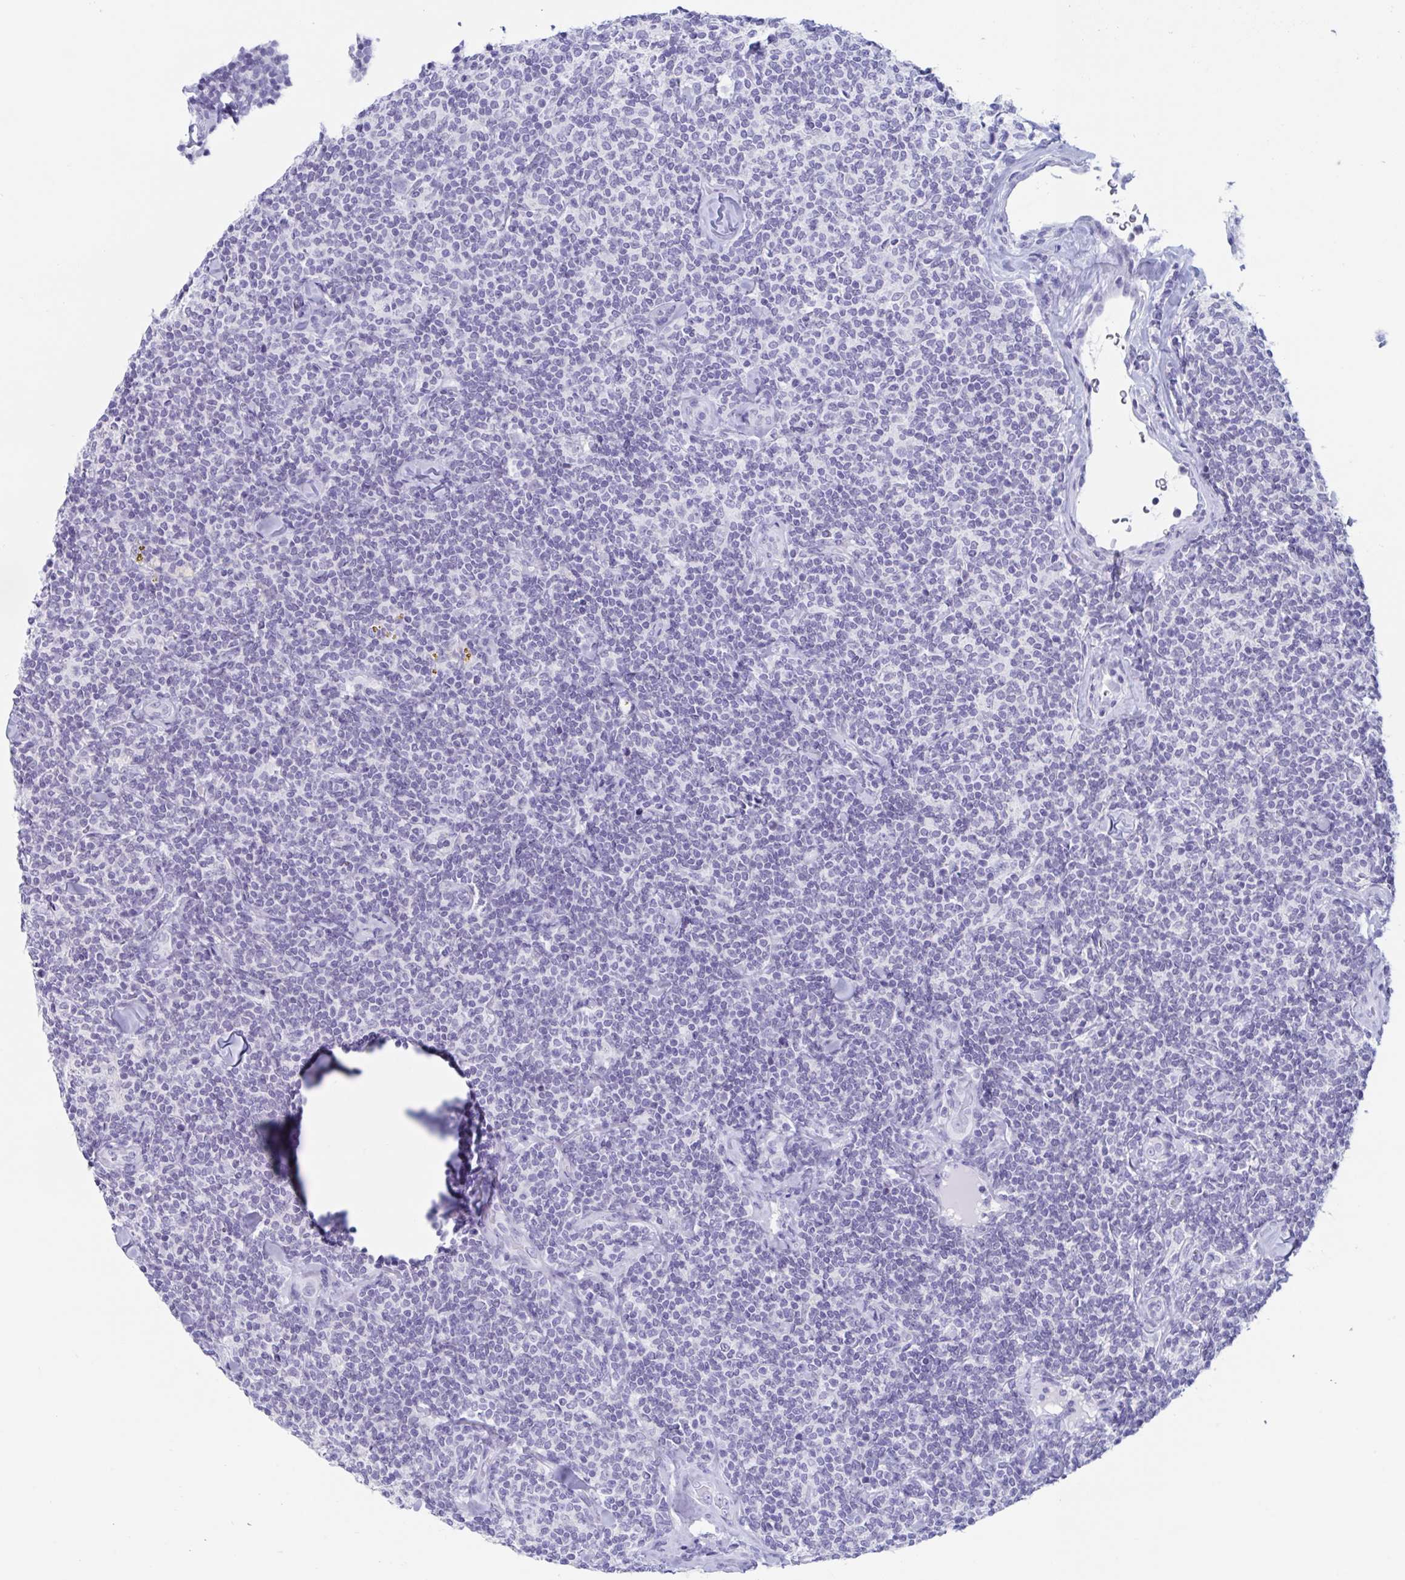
{"staining": {"intensity": "negative", "quantity": "none", "location": "none"}, "tissue": "lymphoma", "cell_type": "Tumor cells", "image_type": "cancer", "snomed": [{"axis": "morphology", "description": "Malignant lymphoma, non-Hodgkin's type, Low grade"}, {"axis": "topography", "description": "Lymph node"}], "caption": "Malignant lymphoma, non-Hodgkin's type (low-grade) was stained to show a protein in brown. There is no significant expression in tumor cells.", "gene": "CDX4", "patient": {"sex": "female", "age": 56}}